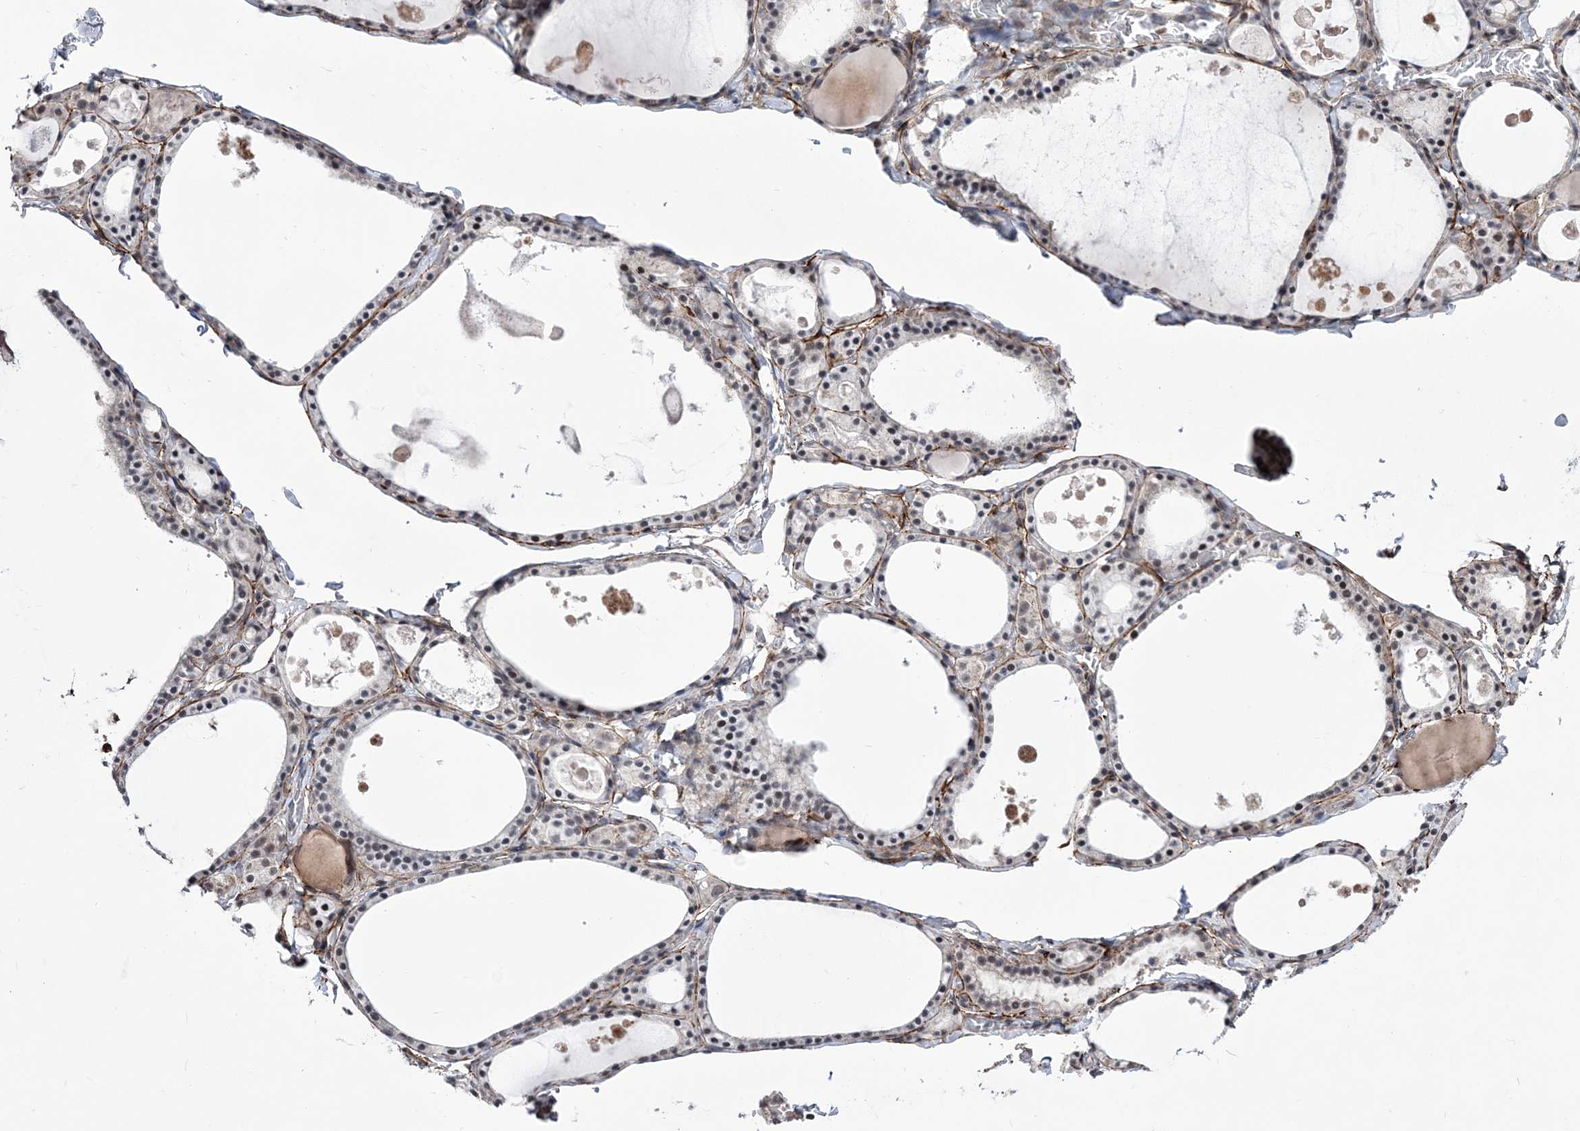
{"staining": {"intensity": "moderate", "quantity": "<25%", "location": "nuclear"}, "tissue": "thyroid gland", "cell_type": "Glandular cells", "image_type": "normal", "snomed": [{"axis": "morphology", "description": "Normal tissue, NOS"}, {"axis": "topography", "description": "Thyroid gland"}], "caption": "Immunohistochemistry image of unremarkable human thyroid gland stained for a protein (brown), which demonstrates low levels of moderate nuclear staining in approximately <25% of glandular cells.", "gene": "BOD1L1", "patient": {"sex": "male", "age": 56}}